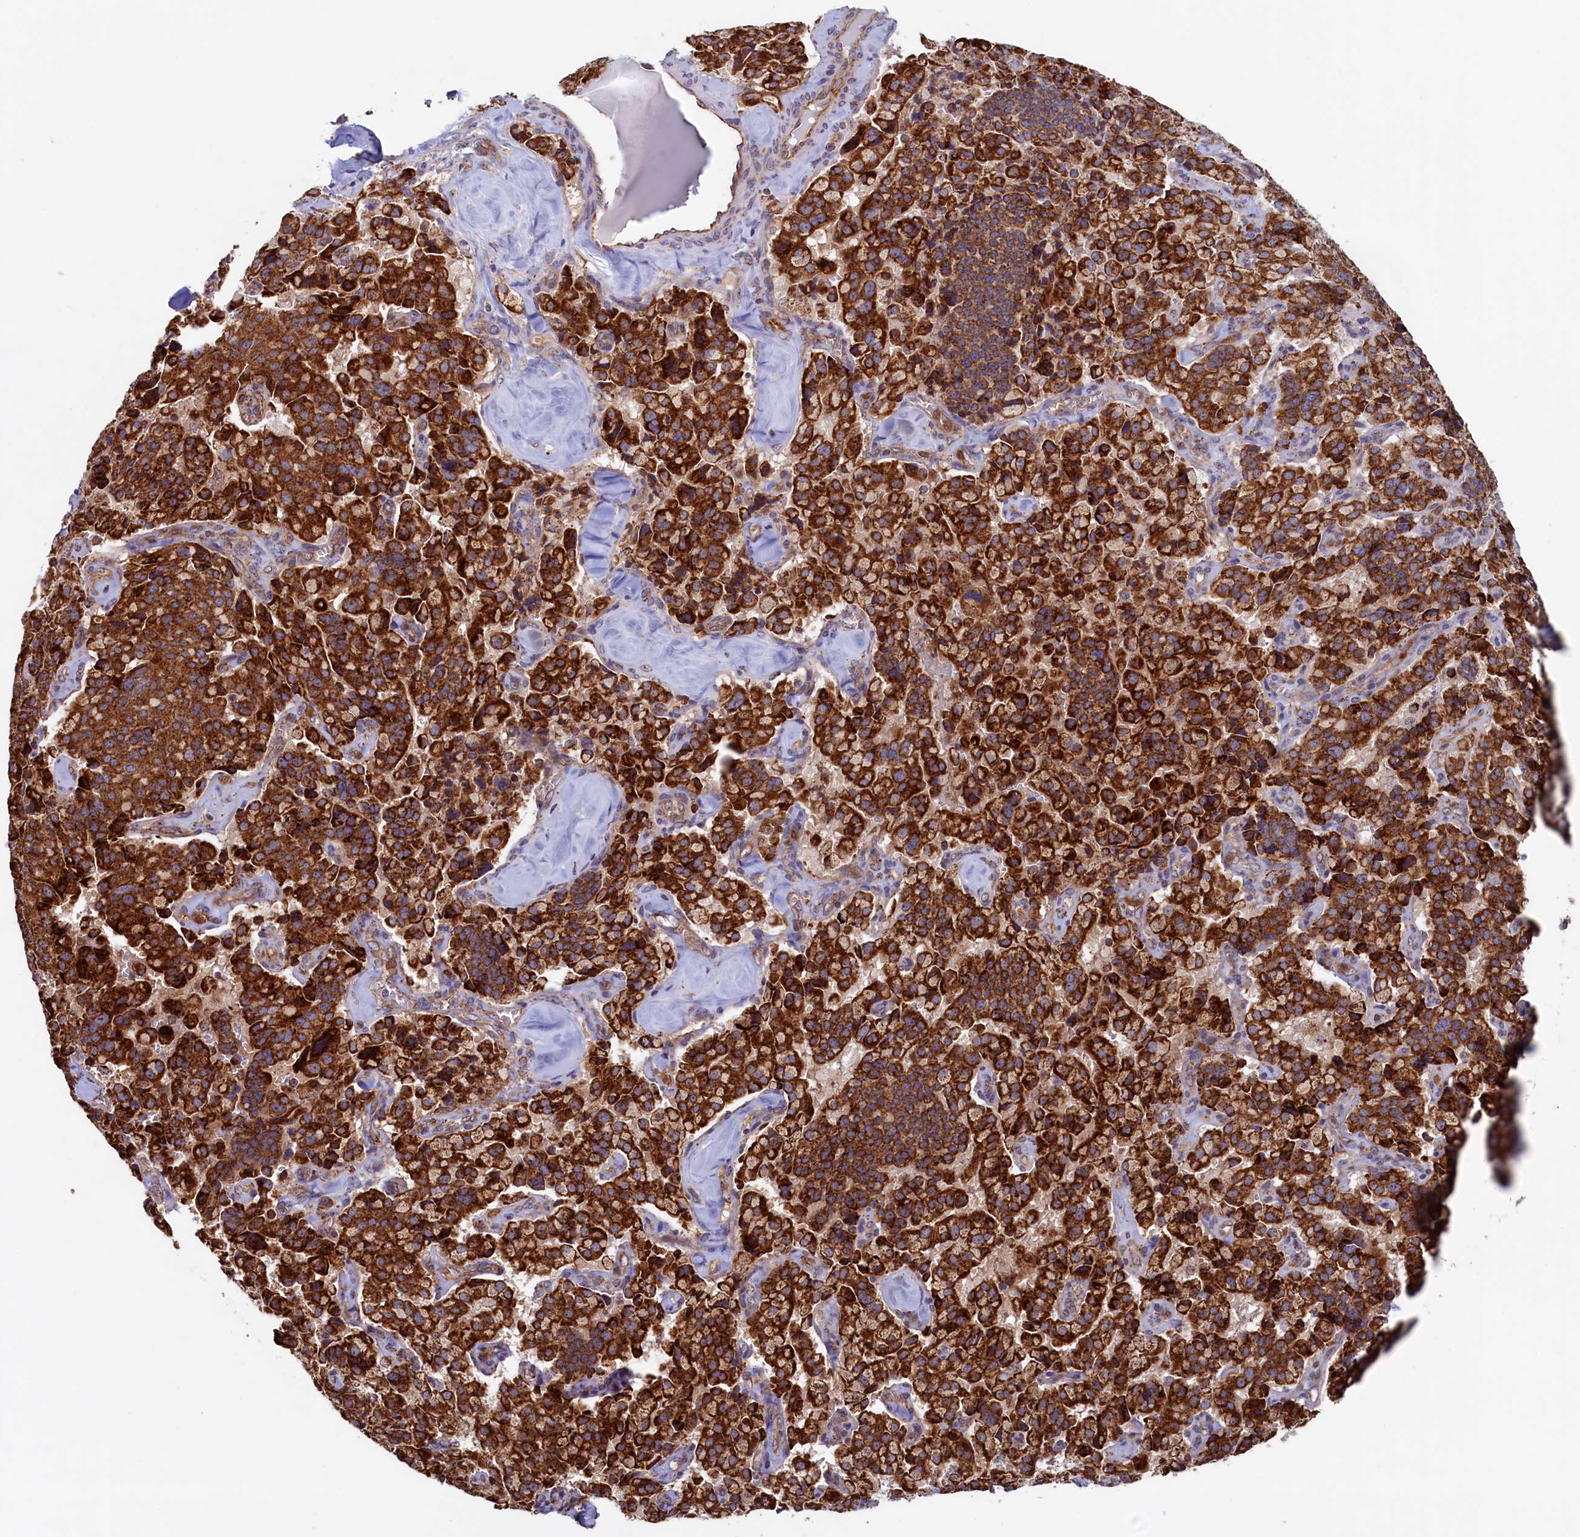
{"staining": {"intensity": "strong", "quantity": ">75%", "location": "cytoplasmic/membranous"}, "tissue": "pancreatic cancer", "cell_type": "Tumor cells", "image_type": "cancer", "snomed": [{"axis": "morphology", "description": "Adenocarcinoma, NOS"}, {"axis": "topography", "description": "Pancreas"}], "caption": "Human adenocarcinoma (pancreatic) stained with a protein marker shows strong staining in tumor cells.", "gene": "UBE3B", "patient": {"sex": "male", "age": 65}}